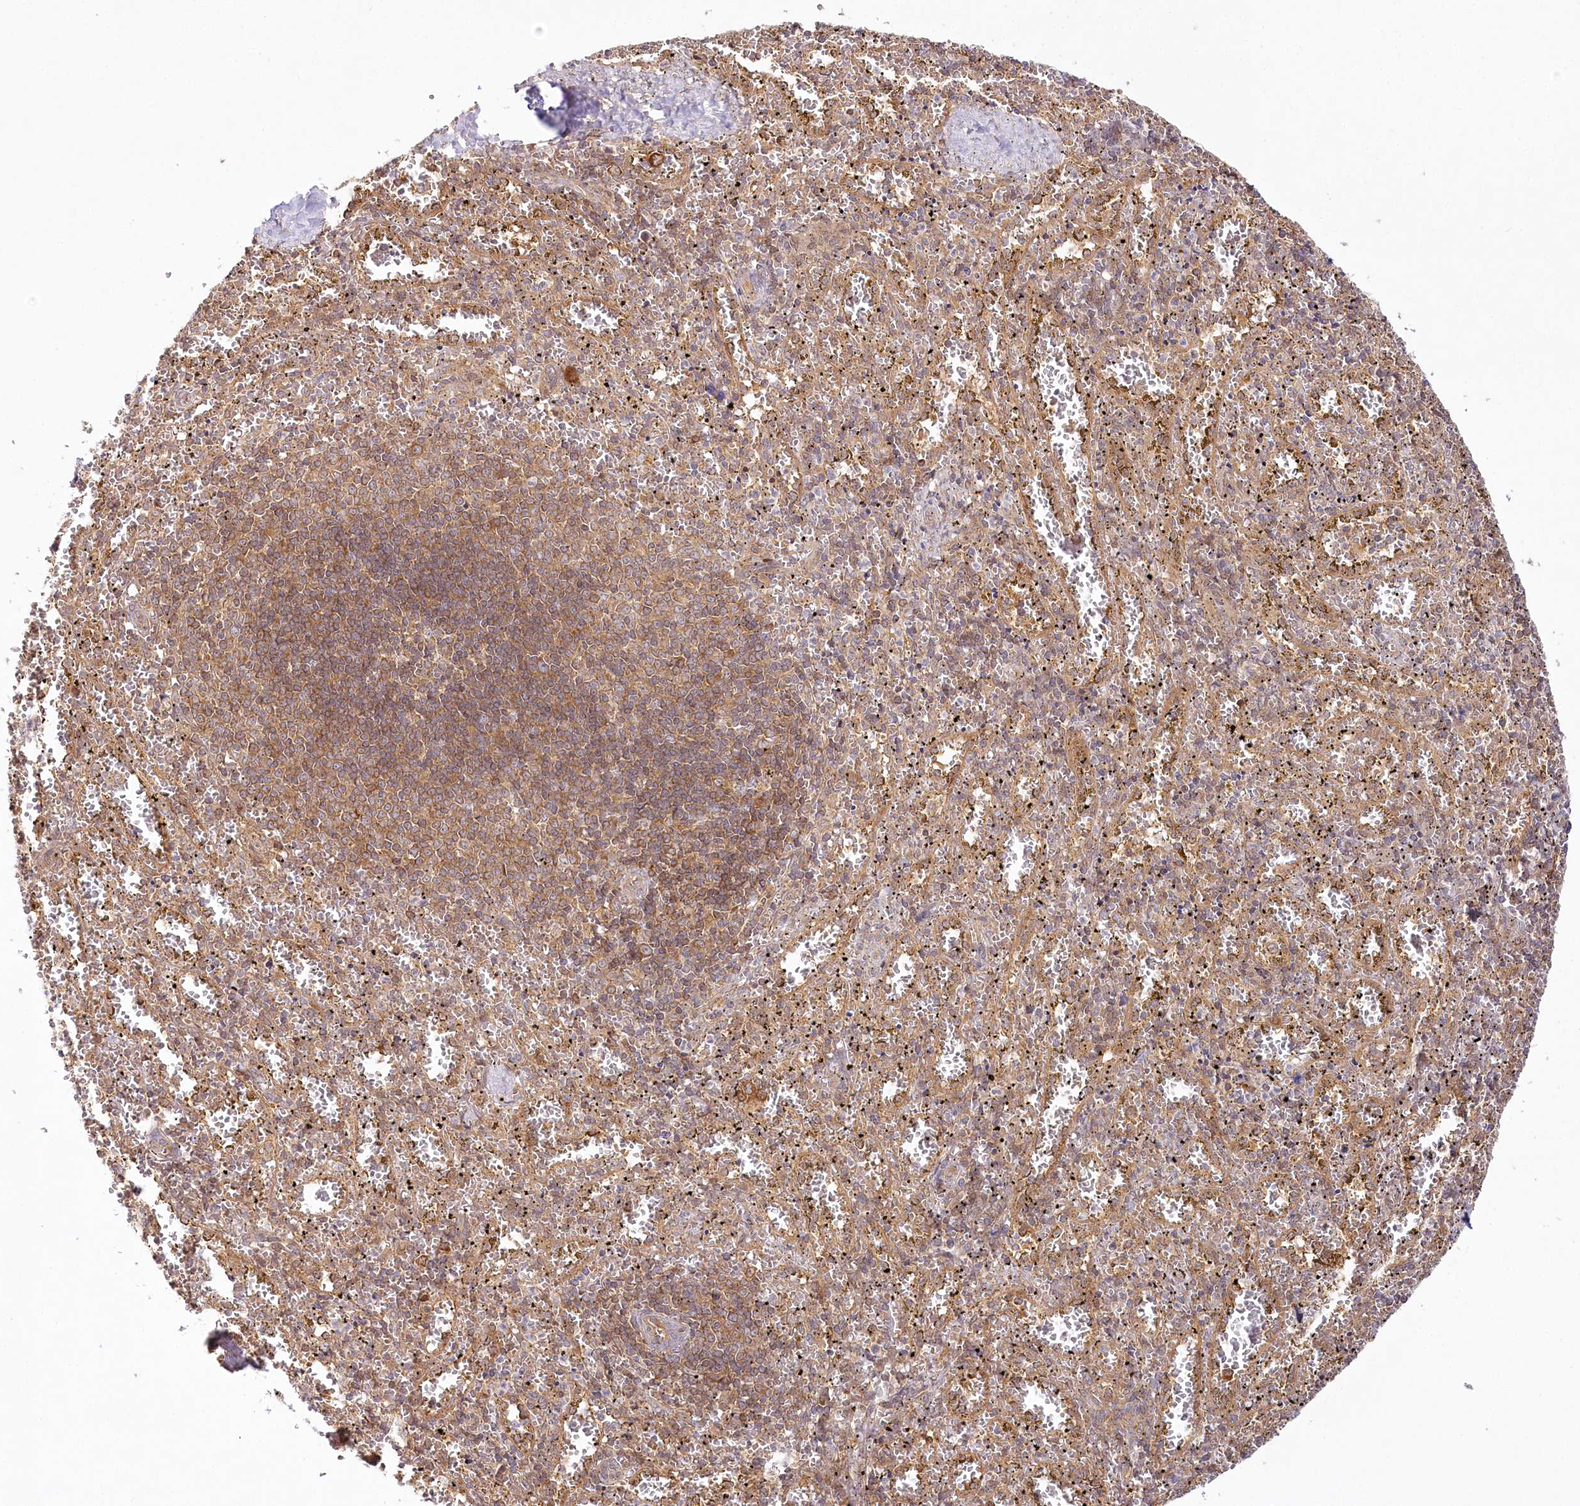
{"staining": {"intensity": "weak", "quantity": "25%-75%", "location": "cytoplasmic/membranous"}, "tissue": "spleen", "cell_type": "Cells in red pulp", "image_type": "normal", "snomed": [{"axis": "morphology", "description": "Normal tissue, NOS"}, {"axis": "topography", "description": "Spleen"}], "caption": "Spleen stained for a protein (brown) reveals weak cytoplasmic/membranous positive staining in about 25%-75% of cells in red pulp.", "gene": "INPP4B", "patient": {"sex": "male", "age": 11}}